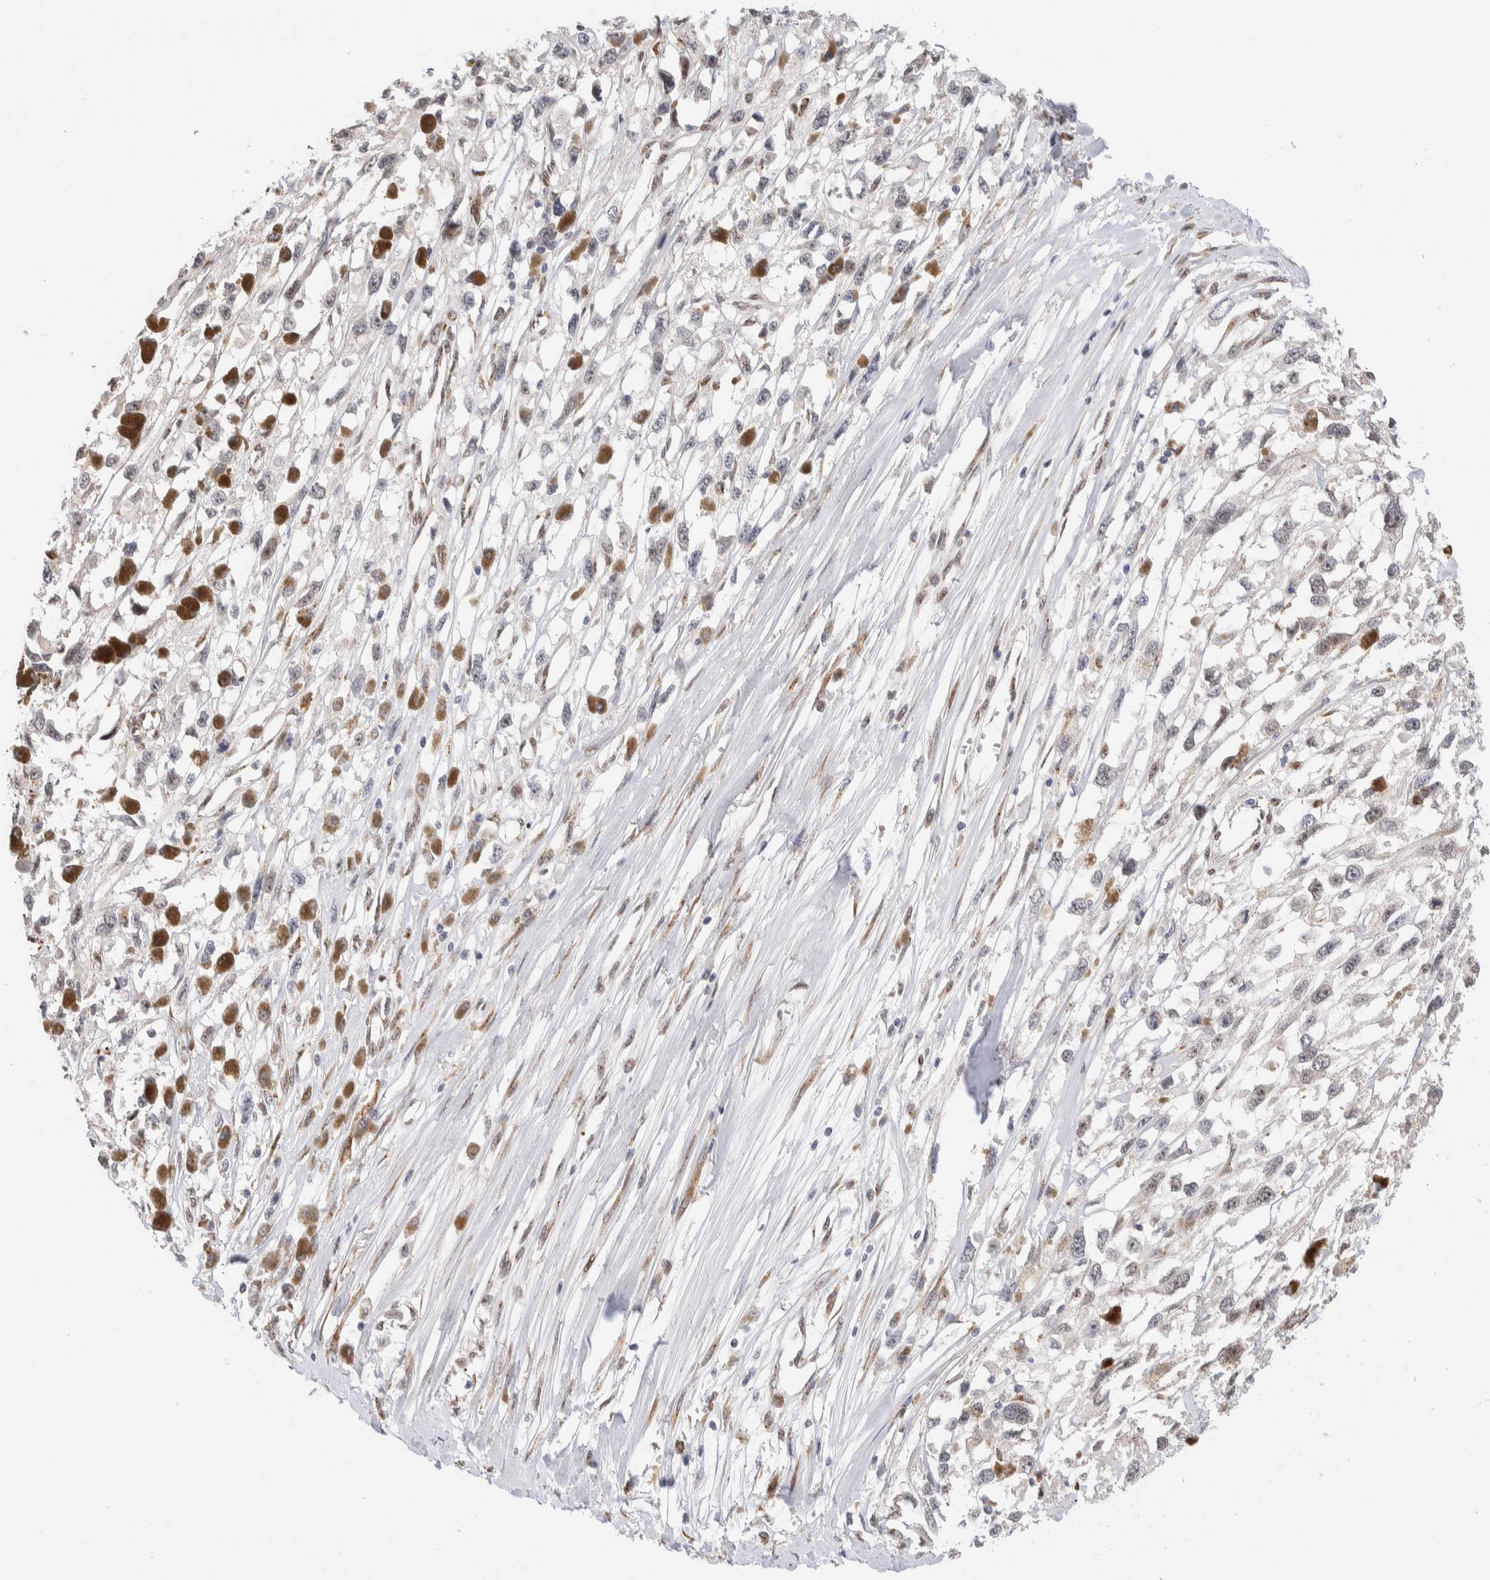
{"staining": {"intensity": "negative", "quantity": "none", "location": "none"}, "tissue": "melanoma", "cell_type": "Tumor cells", "image_type": "cancer", "snomed": [{"axis": "morphology", "description": "Malignant melanoma, Metastatic site"}, {"axis": "topography", "description": "Lymph node"}], "caption": "An immunohistochemistry histopathology image of melanoma is shown. There is no staining in tumor cells of melanoma. Nuclei are stained in blue.", "gene": "NSMAF", "patient": {"sex": "male", "age": 59}}